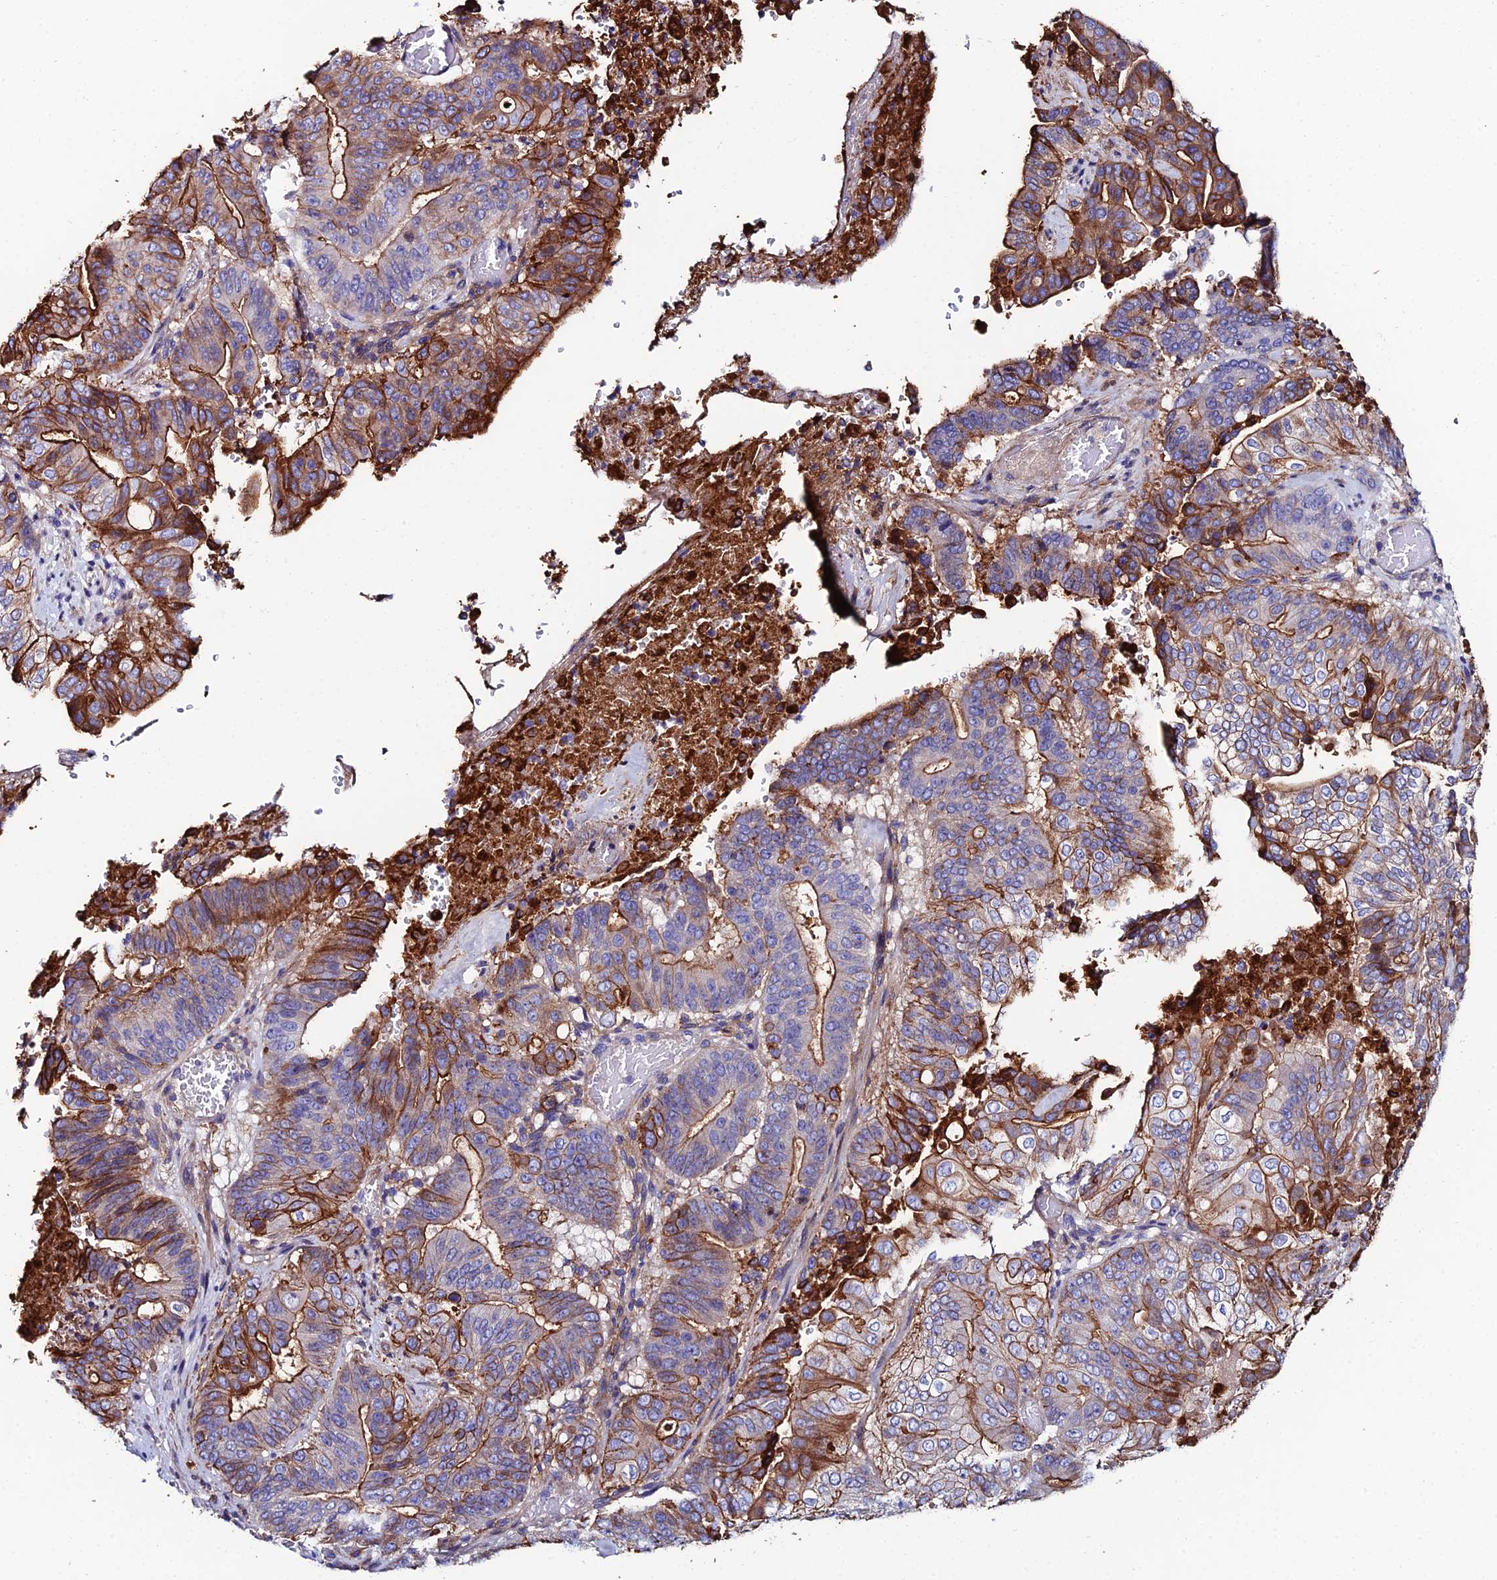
{"staining": {"intensity": "strong", "quantity": "25%-75%", "location": "cytoplasmic/membranous"}, "tissue": "pancreatic cancer", "cell_type": "Tumor cells", "image_type": "cancer", "snomed": [{"axis": "morphology", "description": "Adenocarcinoma, NOS"}, {"axis": "topography", "description": "Pancreas"}], "caption": "The micrograph displays immunohistochemical staining of pancreatic cancer. There is strong cytoplasmic/membranous staining is appreciated in approximately 25%-75% of tumor cells.", "gene": "C6", "patient": {"sex": "female", "age": 77}}